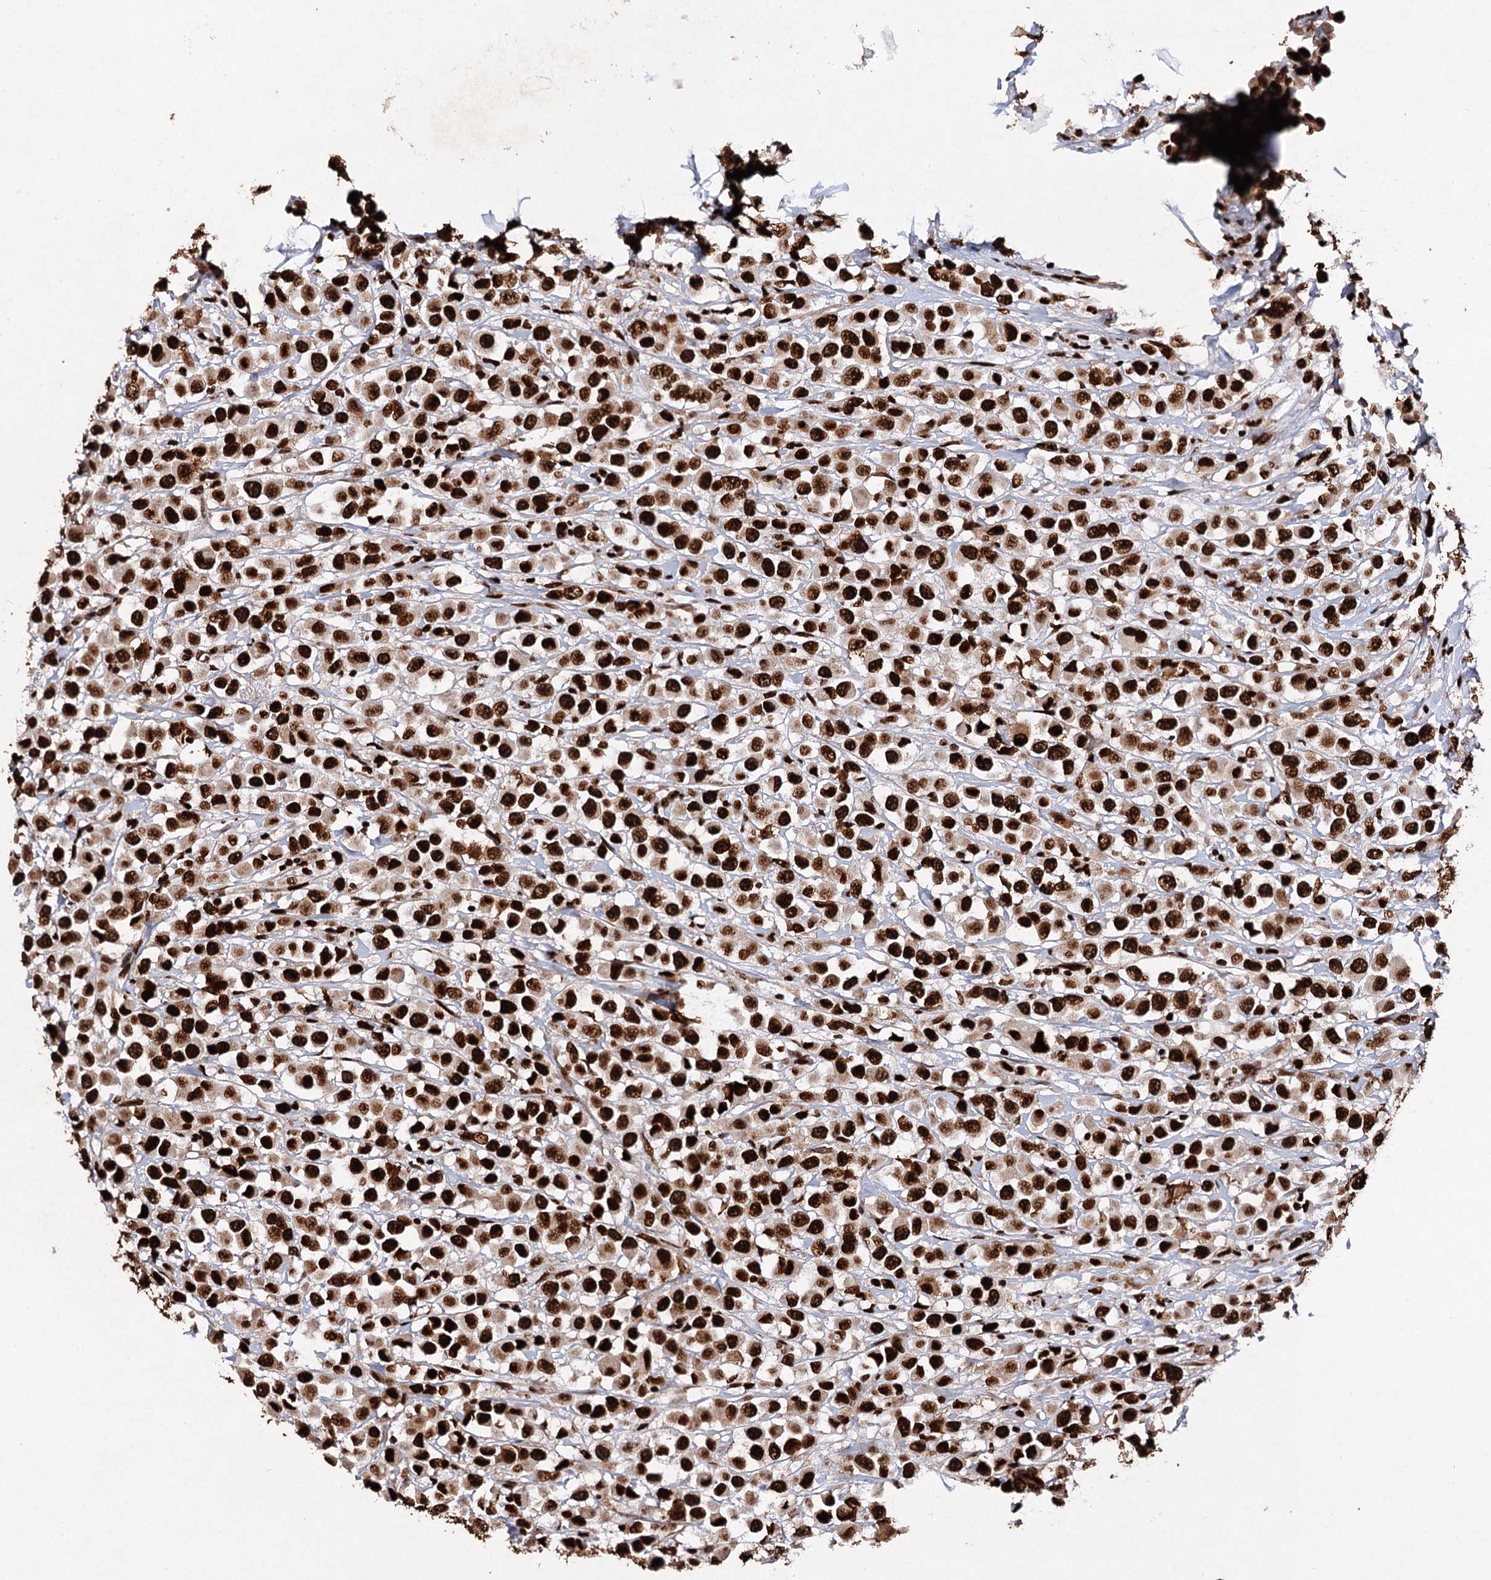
{"staining": {"intensity": "strong", "quantity": ">75%", "location": "nuclear"}, "tissue": "breast cancer", "cell_type": "Tumor cells", "image_type": "cancer", "snomed": [{"axis": "morphology", "description": "Duct carcinoma"}, {"axis": "topography", "description": "Breast"}], "caption": "Immunohistochemistry (DAB (3,3'-diaminobenzidine)) staining of infiltrating ductal carcinoma (breast) reveals strong nuclear protein expression in approximately >75% of tumor cells.", "gene": "MATR3", "patient": {"sex": "female", "age": 61}}